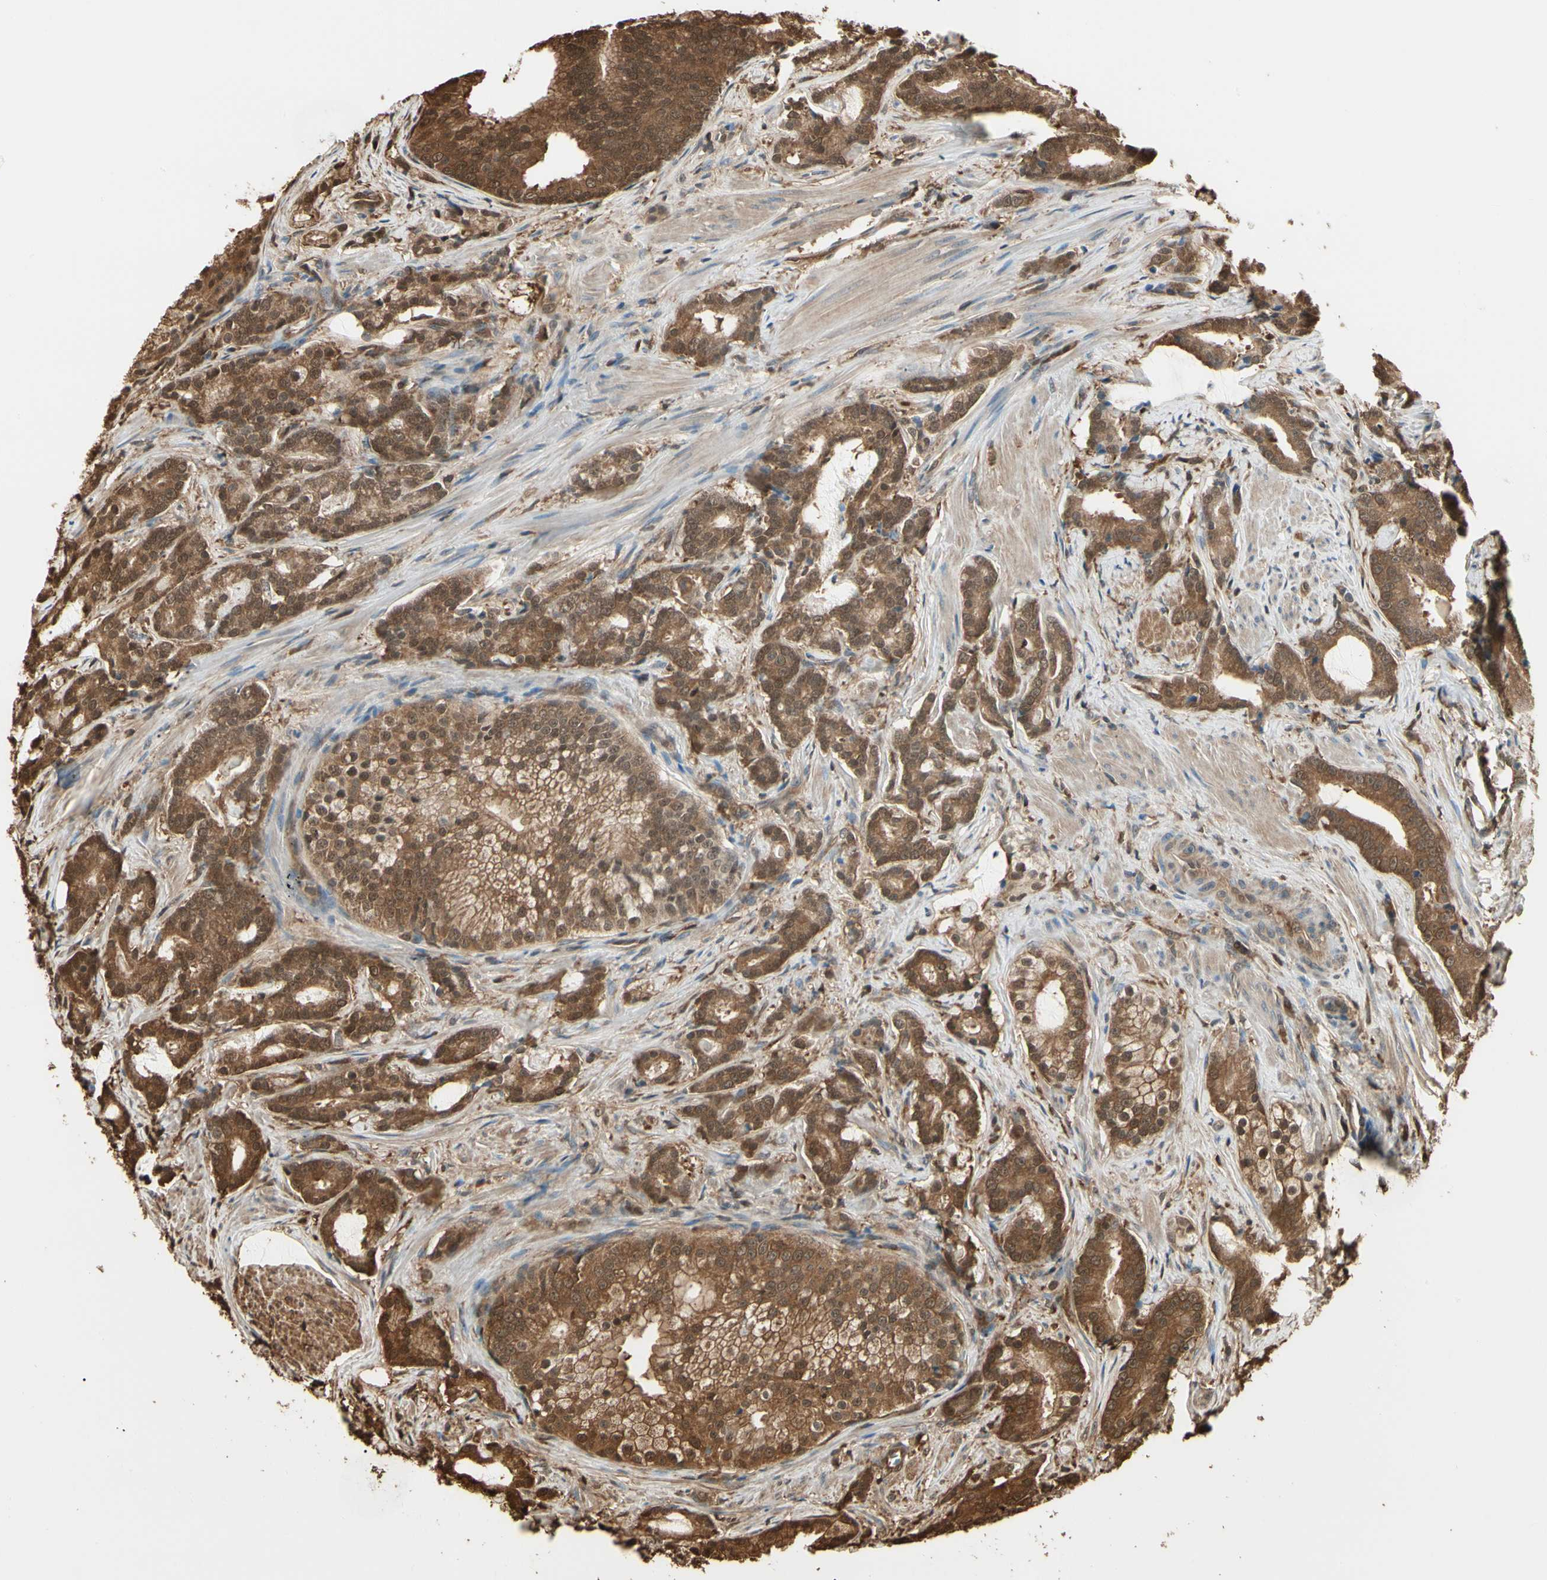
{"staining": {"intensity": "strong", "quantity": ">75%", "location": "cytoplasmic/membranous,nuclear"}, "tissue": "prostate cancer", "cell_type": "Tumor cells", "image_type": "cancer", "snomed": [{"axis": "morphology", "description": "Adenocarcinoma, Low grade"}, {"axis": "topography", "description": "Prostate"}], "caption": "Human prostate cancer stained with a protein marker shows strong staining in tumor cells.", "gene": "YWHAE", "patient": {"sex": "male", "age": 58}}